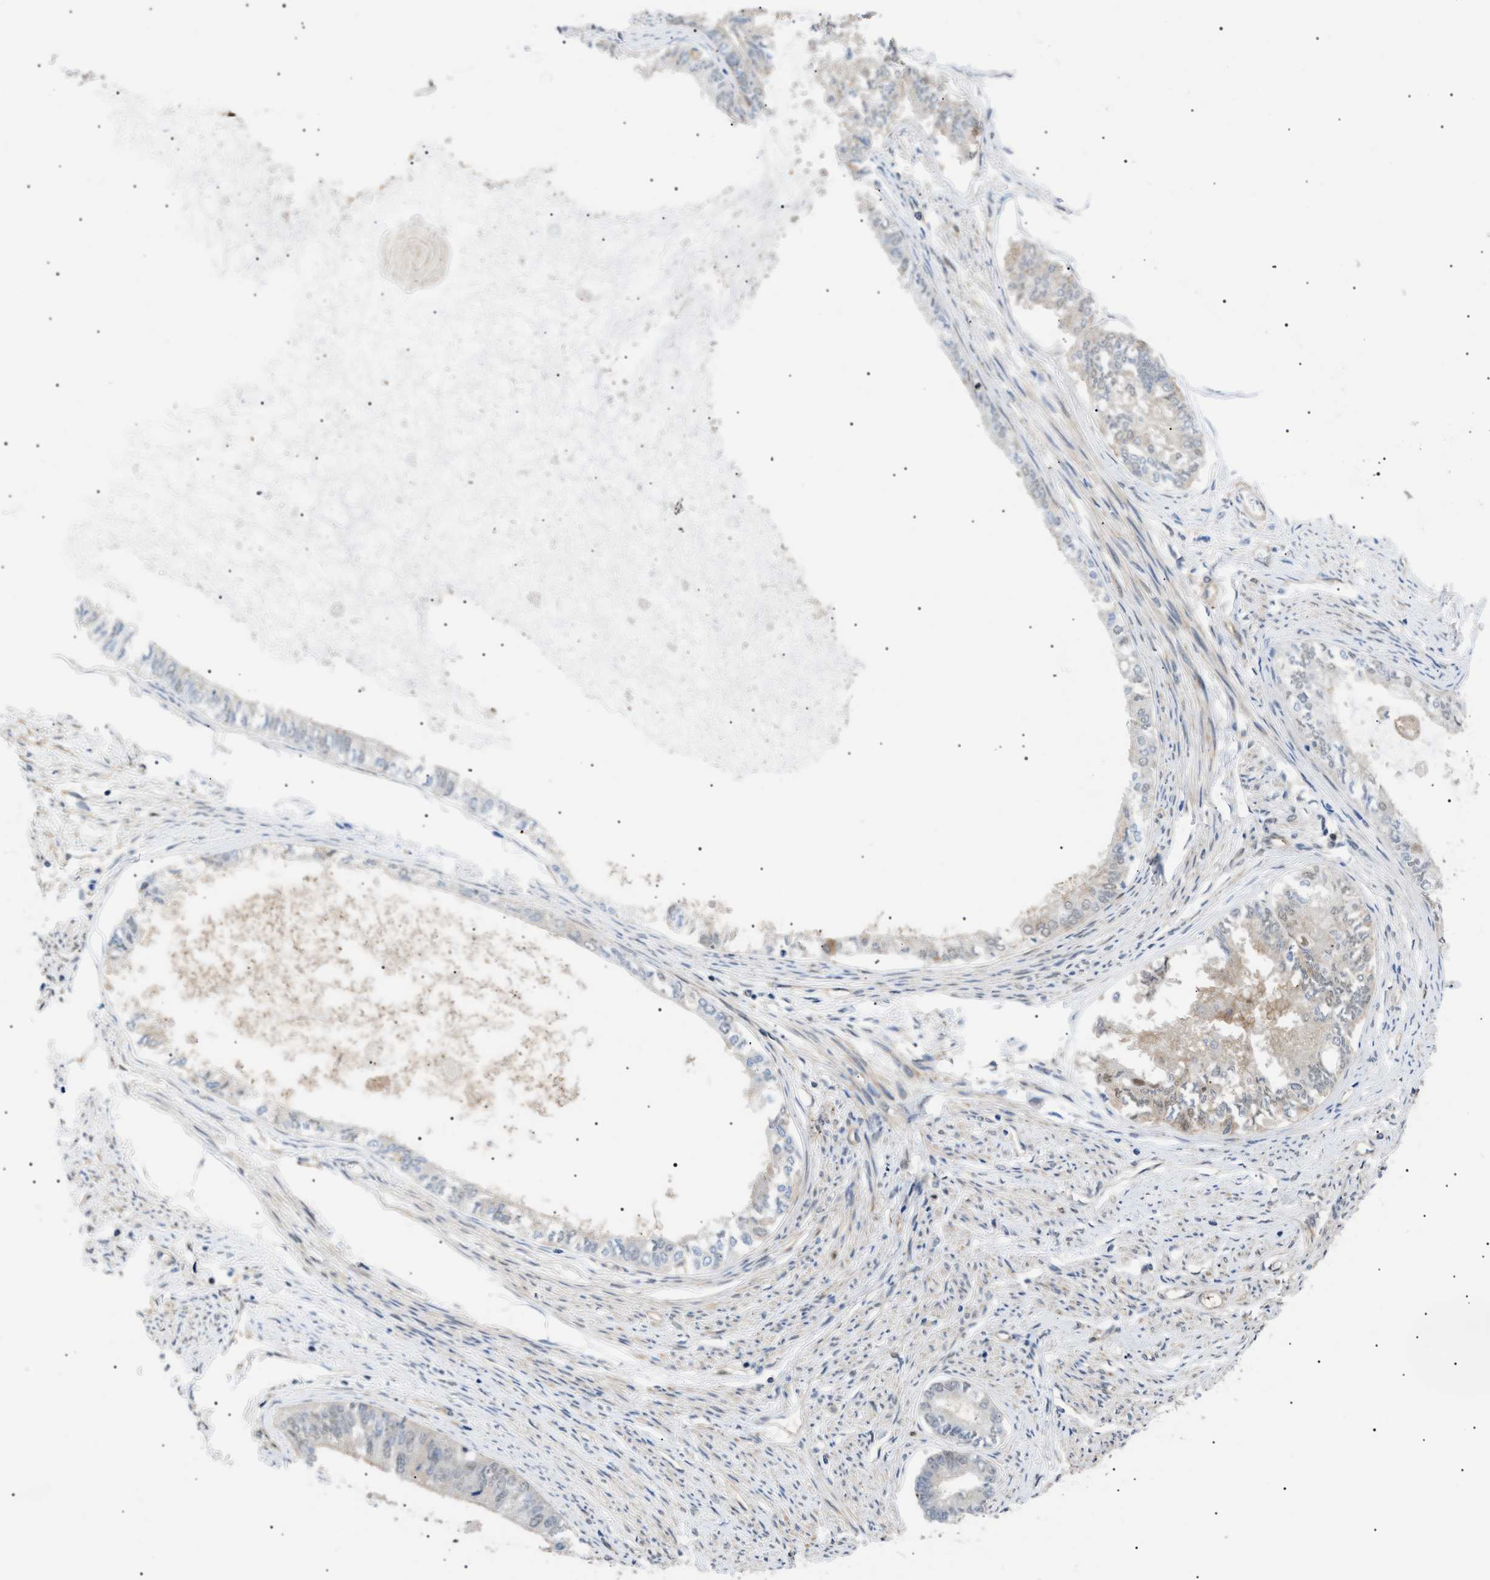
{"staining": {"intensity": "weak", "quantity": "<25%", "location": "cytoplasmic/membranous,nuclear"}, "tissue": "endometrial cancer", "cell_type": "Tumor cells", "image_type": "cancer", "snomed": [{"axis": "morphology", "description": "Adenocarcinoma, NOS"}, {"axis": "topography", "description": "Endometrium"}], "caption": "Endometrial cancer stained for a protein using immunohistochemistry displays no positivity tumor cells.", "gene": "CRCP", "patient": {"sex": "female", "age": 86}}